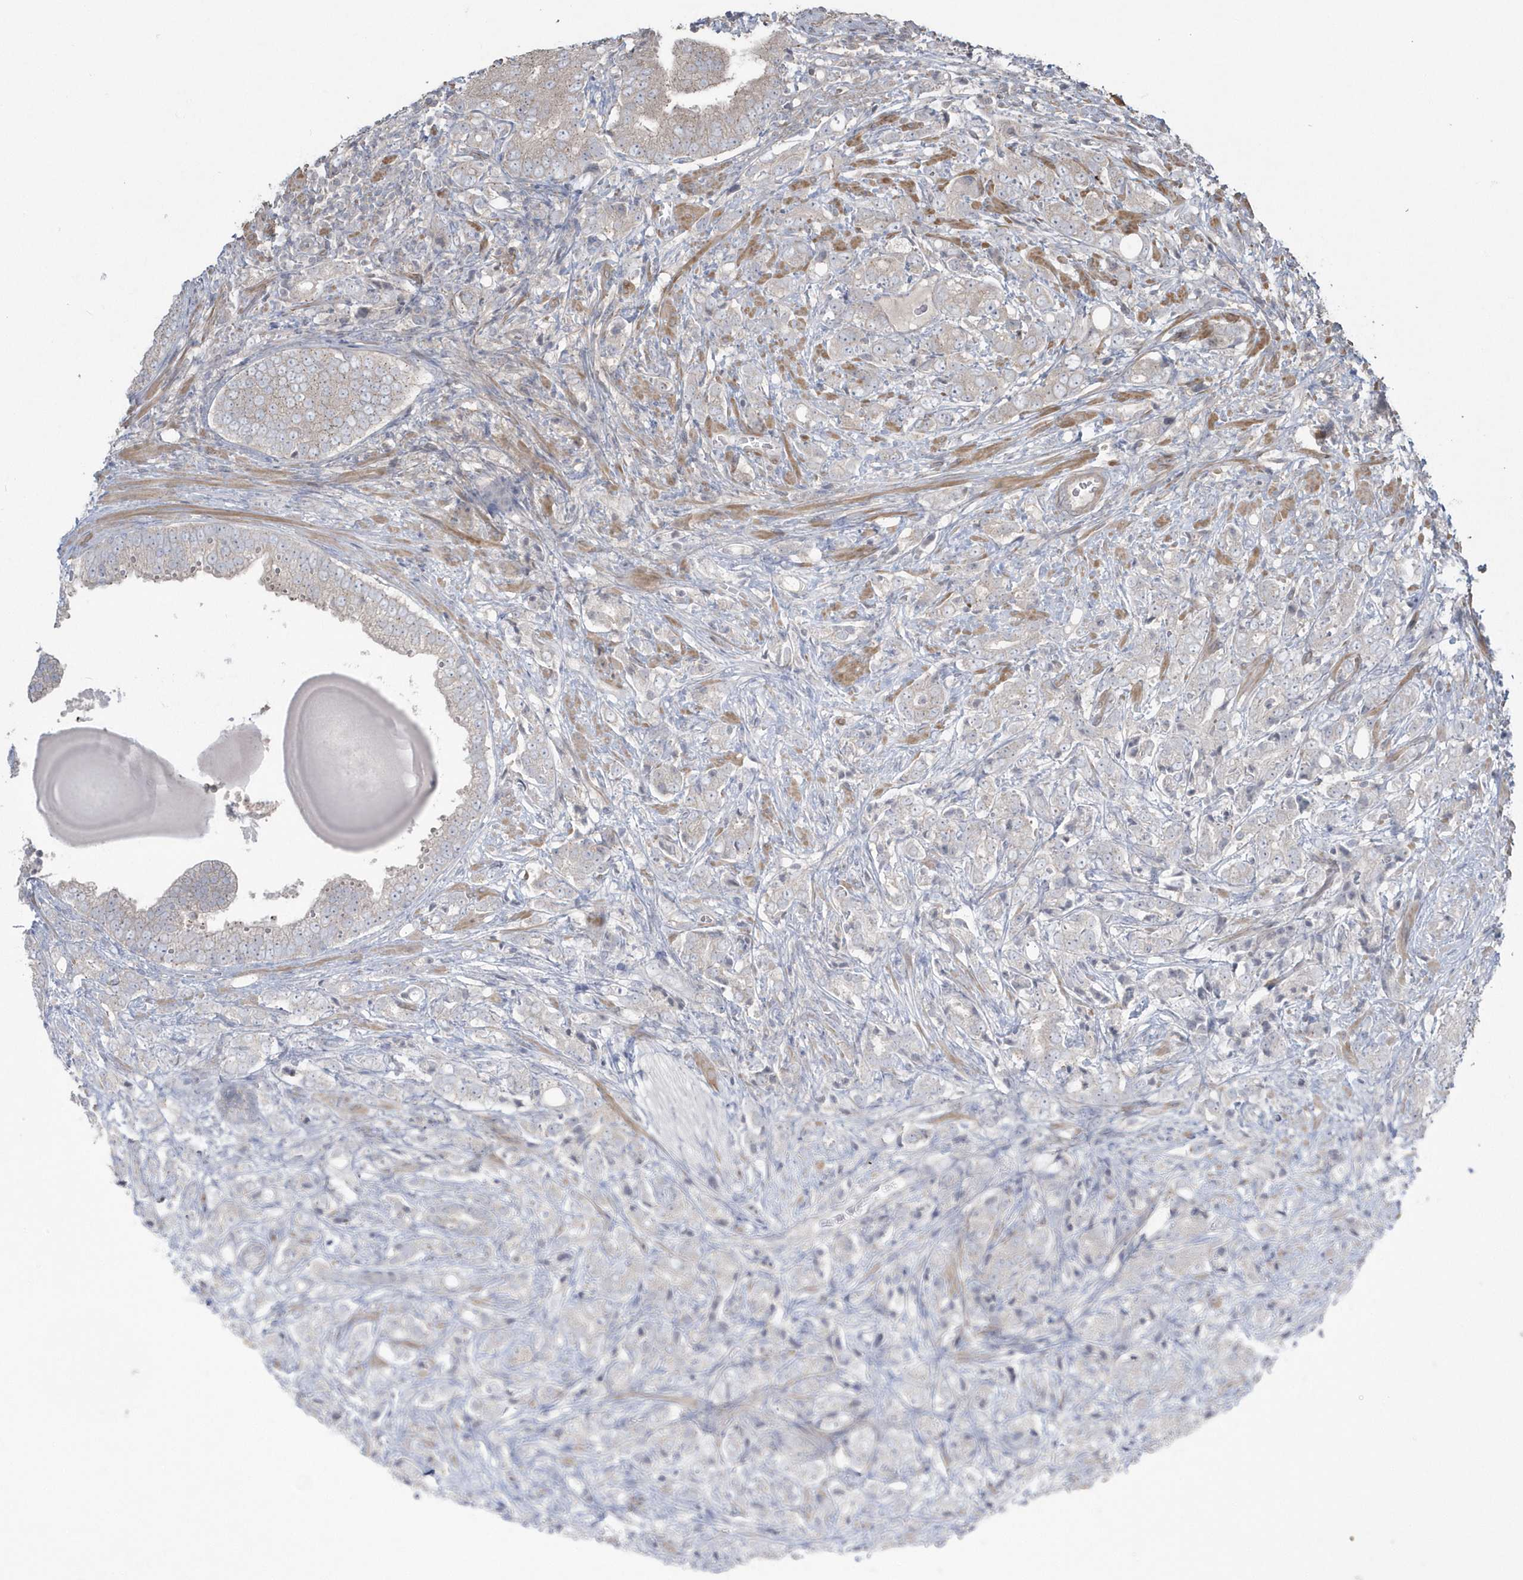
{"staining": {"intensity": "negative", "quantity": "none", "location": "none"}, "tissue": "prostate cancer", "cell_type": "Tumor cells", "image_type": "cancer", "snomed": [{"axis": "morphology", "description": "Adenocarcinoma, High grade"}, {"axis": "topography", "description": "Prostate"}], "caption": "Tumor cells are negative for protein expression in human prostate cancer (adenocarcinoma (high-grade)). (DAB immunohistochemistry (IHC) with hematoxylin counter stain).", "gene": "ARMC8", "patient": {"sex": "male", "age": 57}}